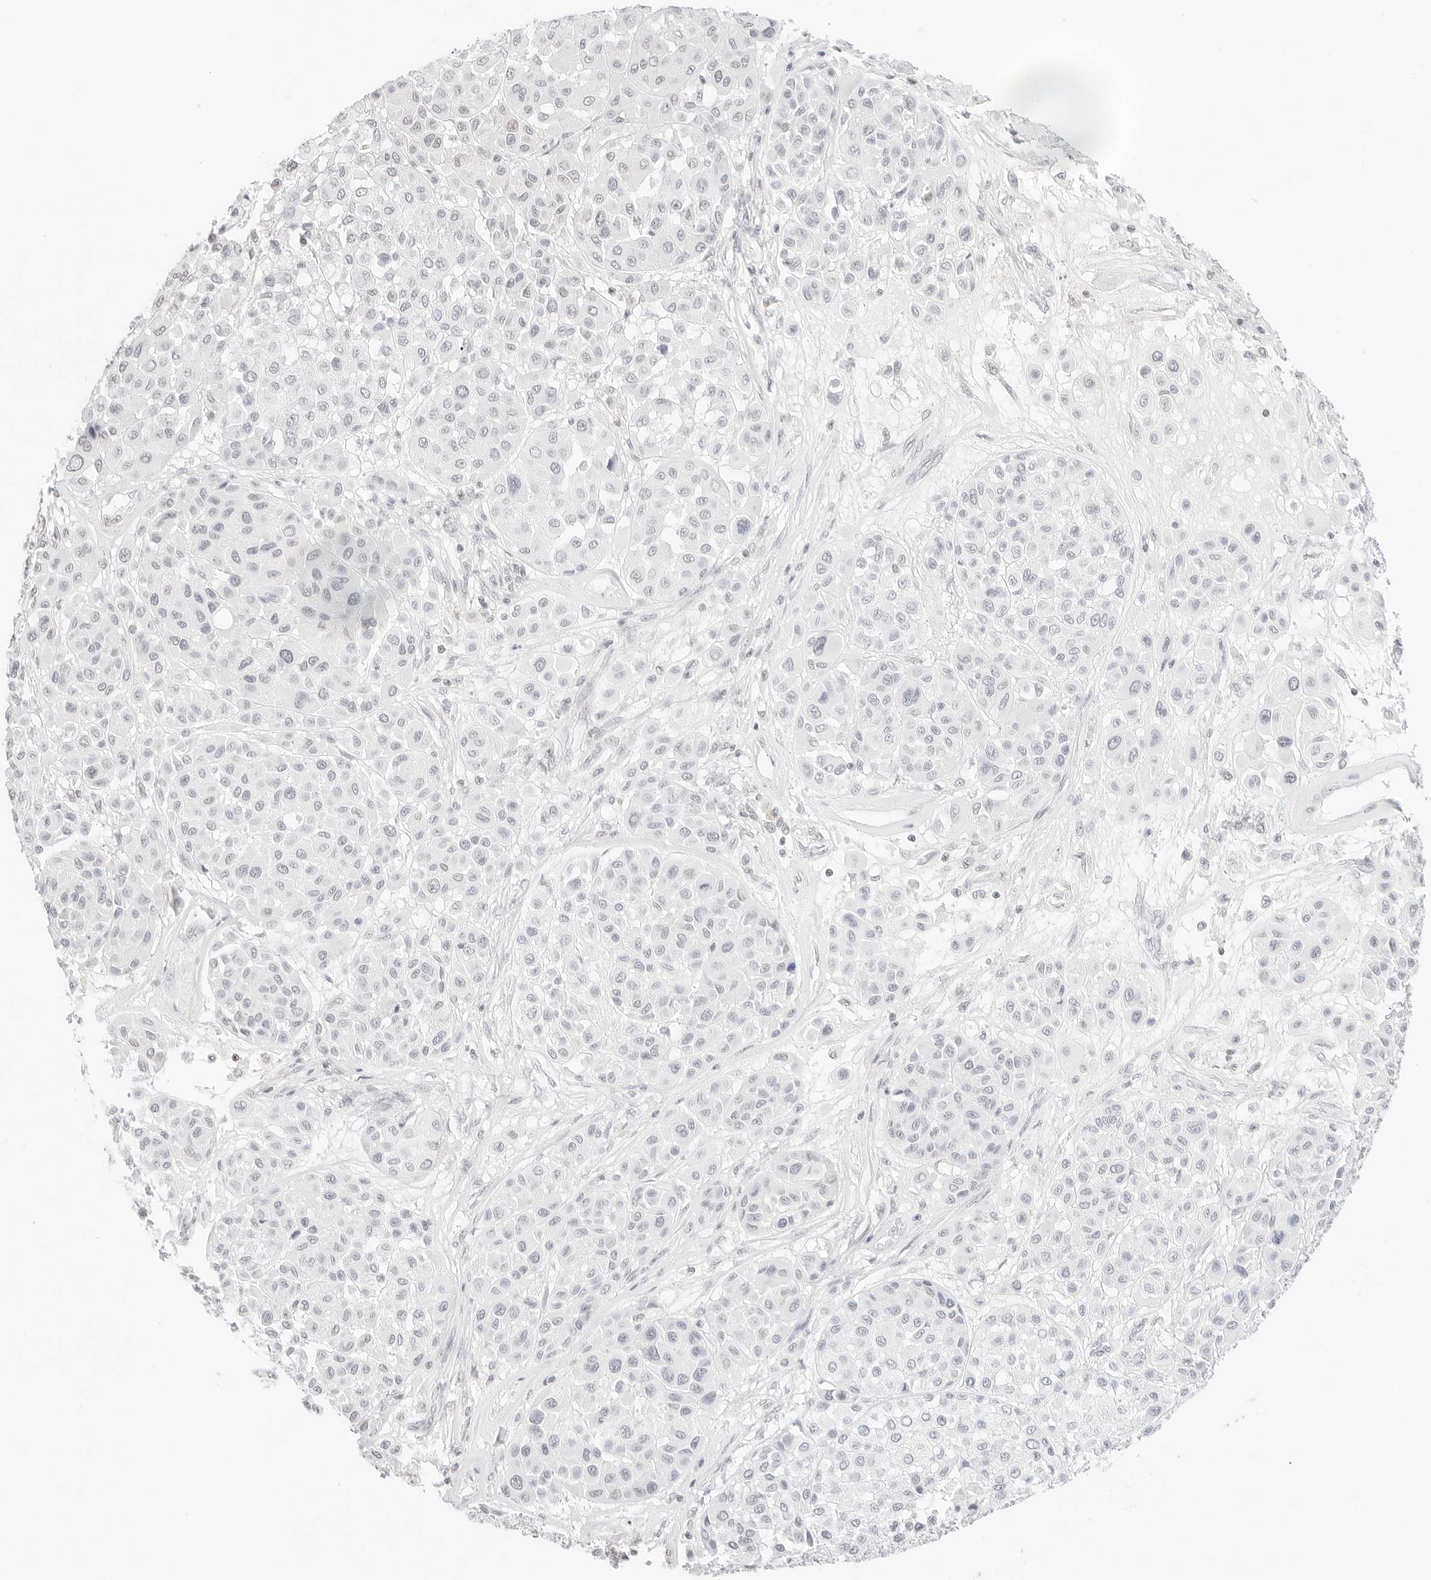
{"staining": {"intensity": "negative", "quantity": "none", "location": "none"}, "tissue": "melanoma", "cell_type": "Tumor cells", "image_type": "cancer", "snomed": [{"axis": "morphology", "description": "Malignant melanoma, Metastatic site"}, {"axis": "topography", "description": "Soft tissue"}], "caption": "Image shows no significant protein expression in tumor cells of malignant melanoma (metastatic site).", "gene": "FBLN5", "patient": {"sex": "male", "age": 41}}